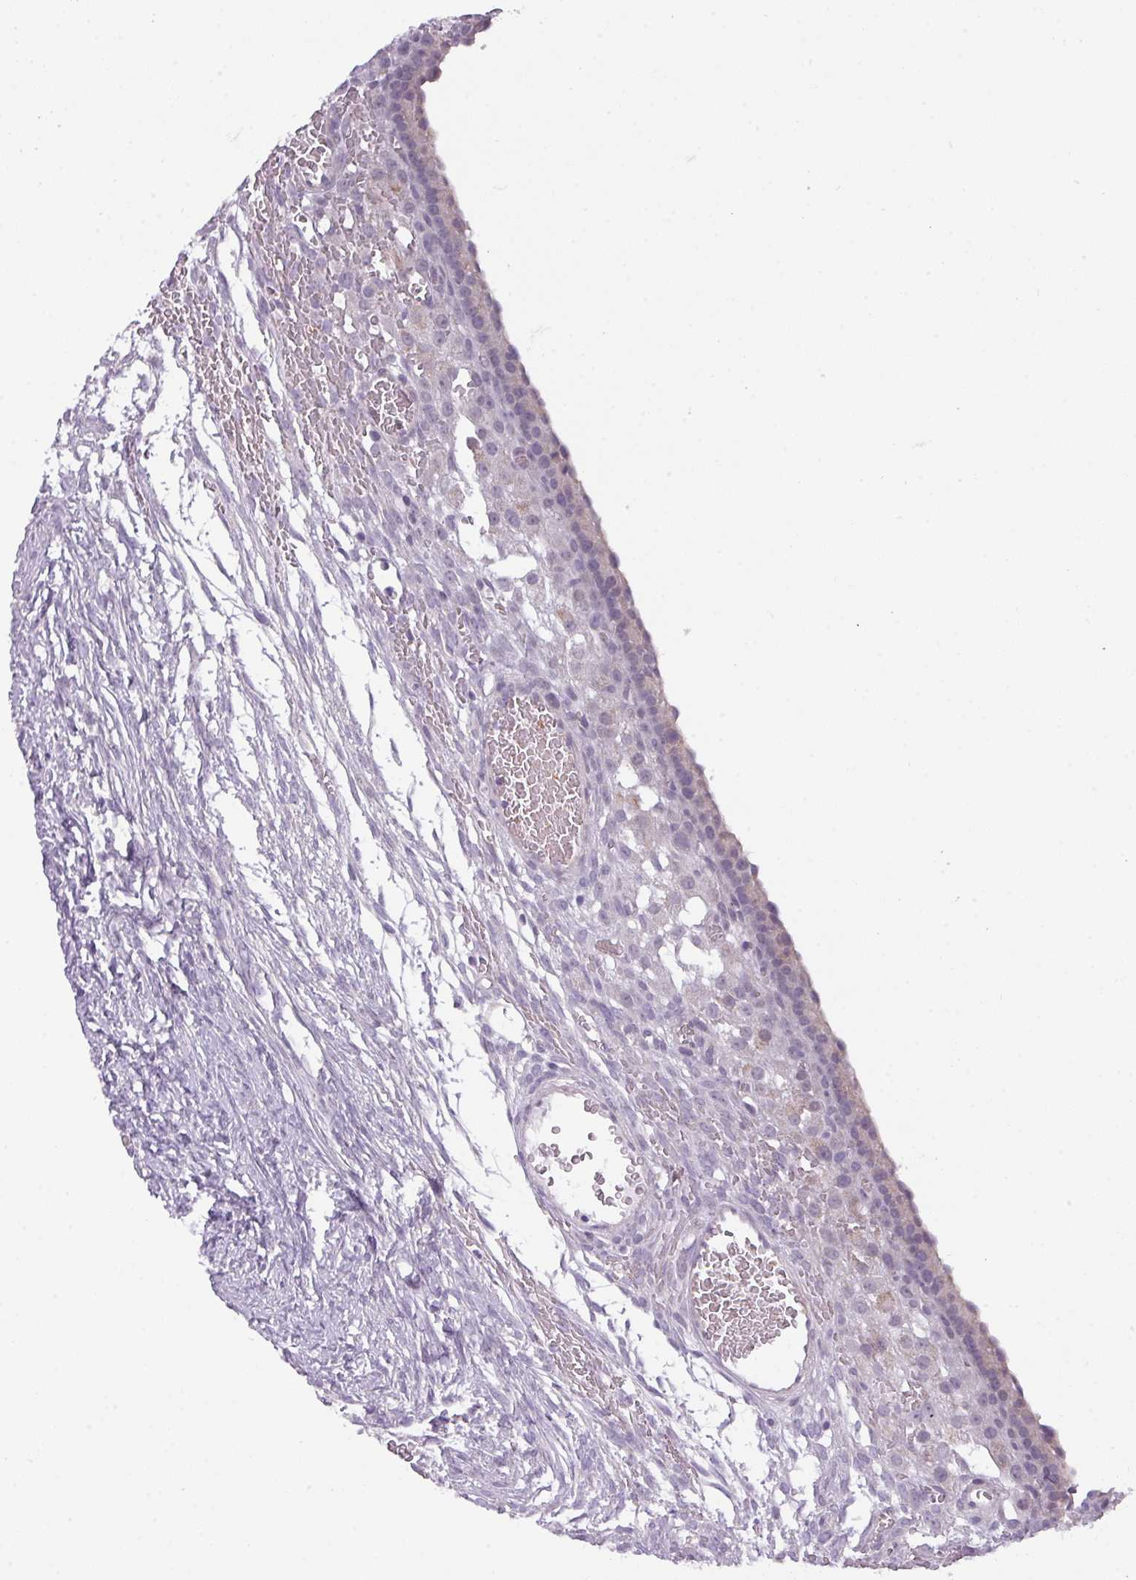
{"staining": {"intensity": "negative", "quantity": "none", "location": "none"}, "tissue": "ovary", "cell_type": "Ovarian stroma cells", "image_type": "normal", "snomed": [{"axis": "morphology", "description": "Normal tissue, NOS"}, {"axis": "topography", "description": "Ovary"}], "caption": "Ovary stained for a protein using IHC shows no staining ovarian stroma cells.", "gene": "C2orf68", "patient": {"sex": "female", "age": 39}}